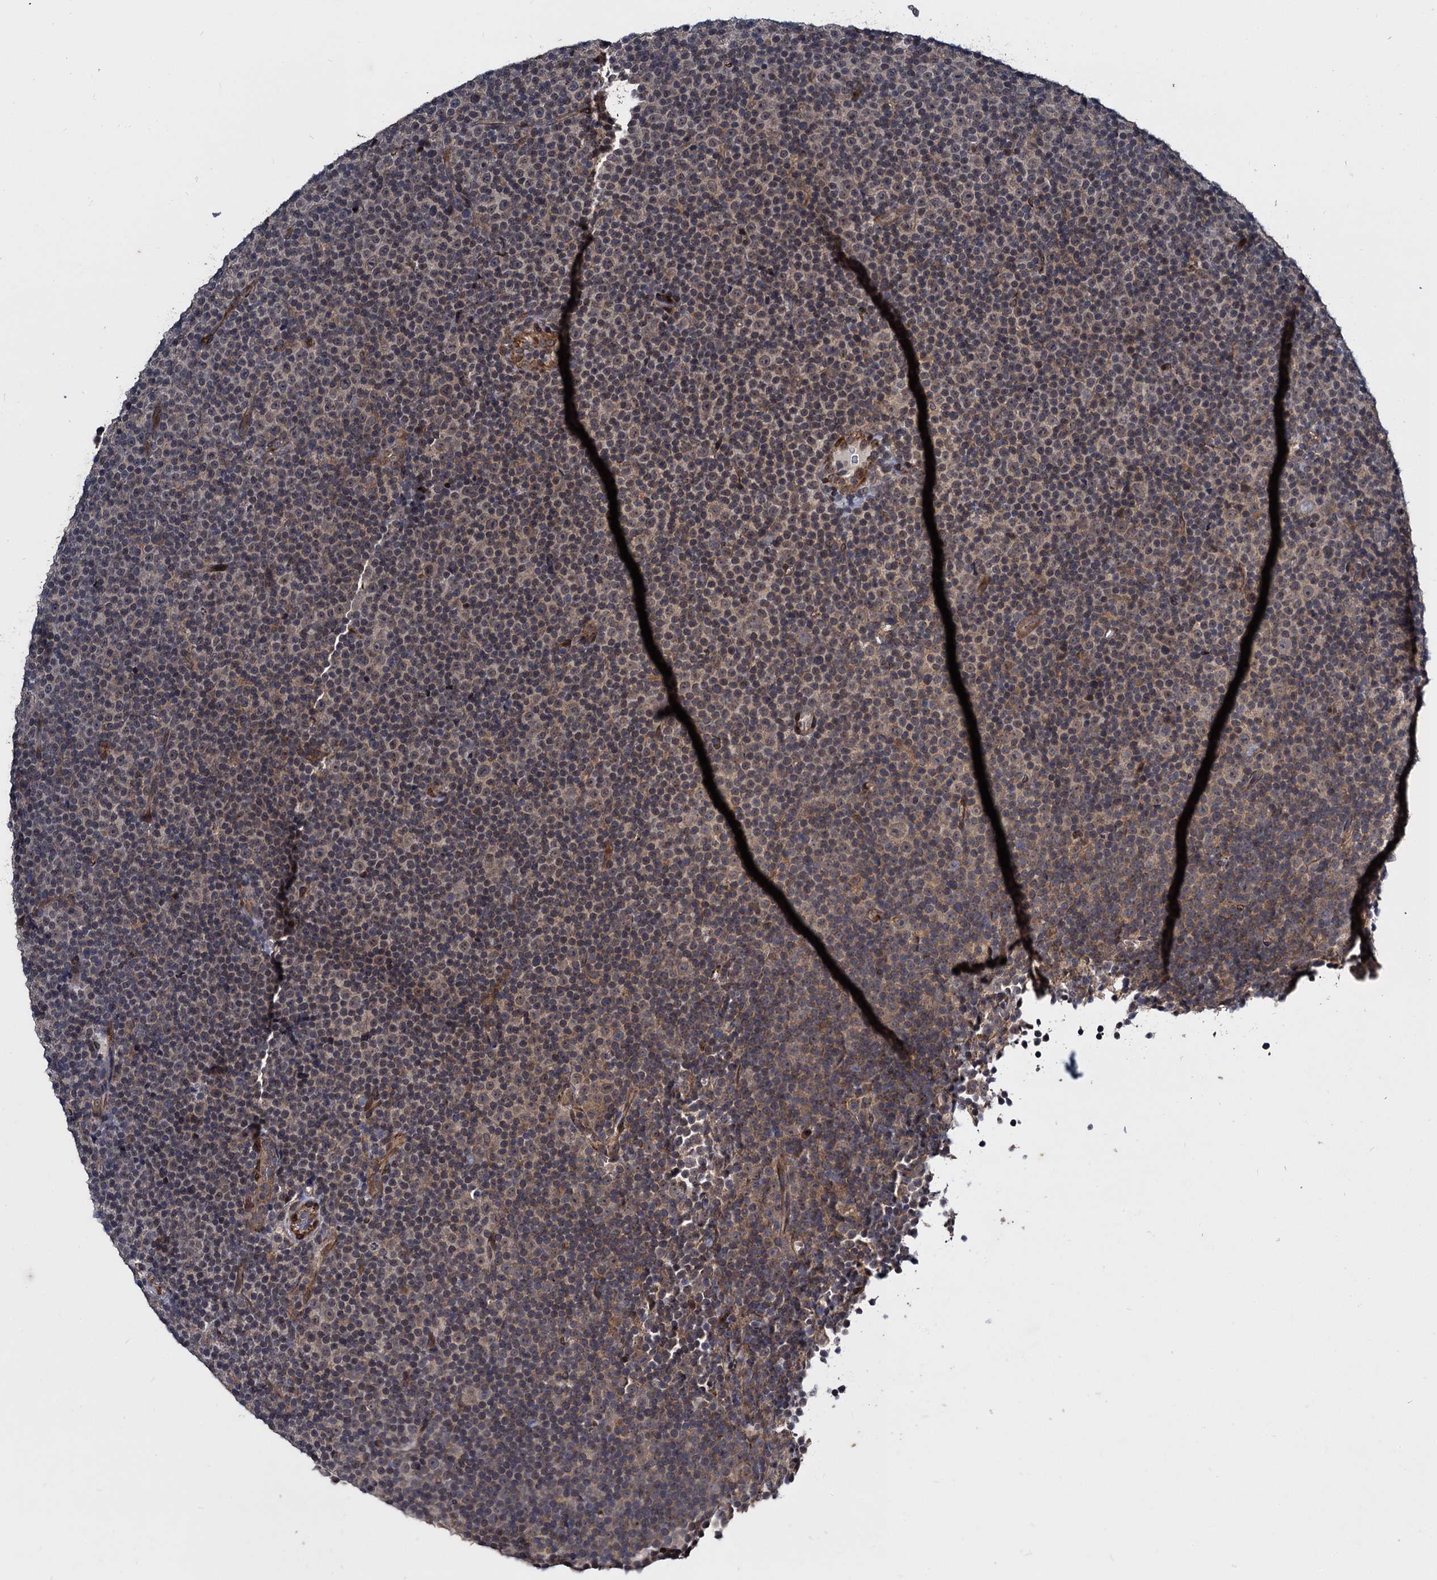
{"staining": {"intensity": "weak", "quantity": "<25%", "location": "cytoplasmic/membranous"}, "tissue": "lymphoma", "cell_type": "Tumor cells", "image_type": "cancer", "snomed": [{"axis": "morphology", "description": "Malignant lymphoma, non-Hodgkin's type, Low grade"}, {"axis": "topography", "description": "Lymph node"}], "caption": "A high-resolution photomicrograph shows immunohistochemistry (IHC) staining of malignant lymphoma, non-Hodgkin's type (low-grade), which displays no significant positivity in tumor cells.", "gene": "ARHGAP42", "patient": {"sex": "female", "age": 67}}